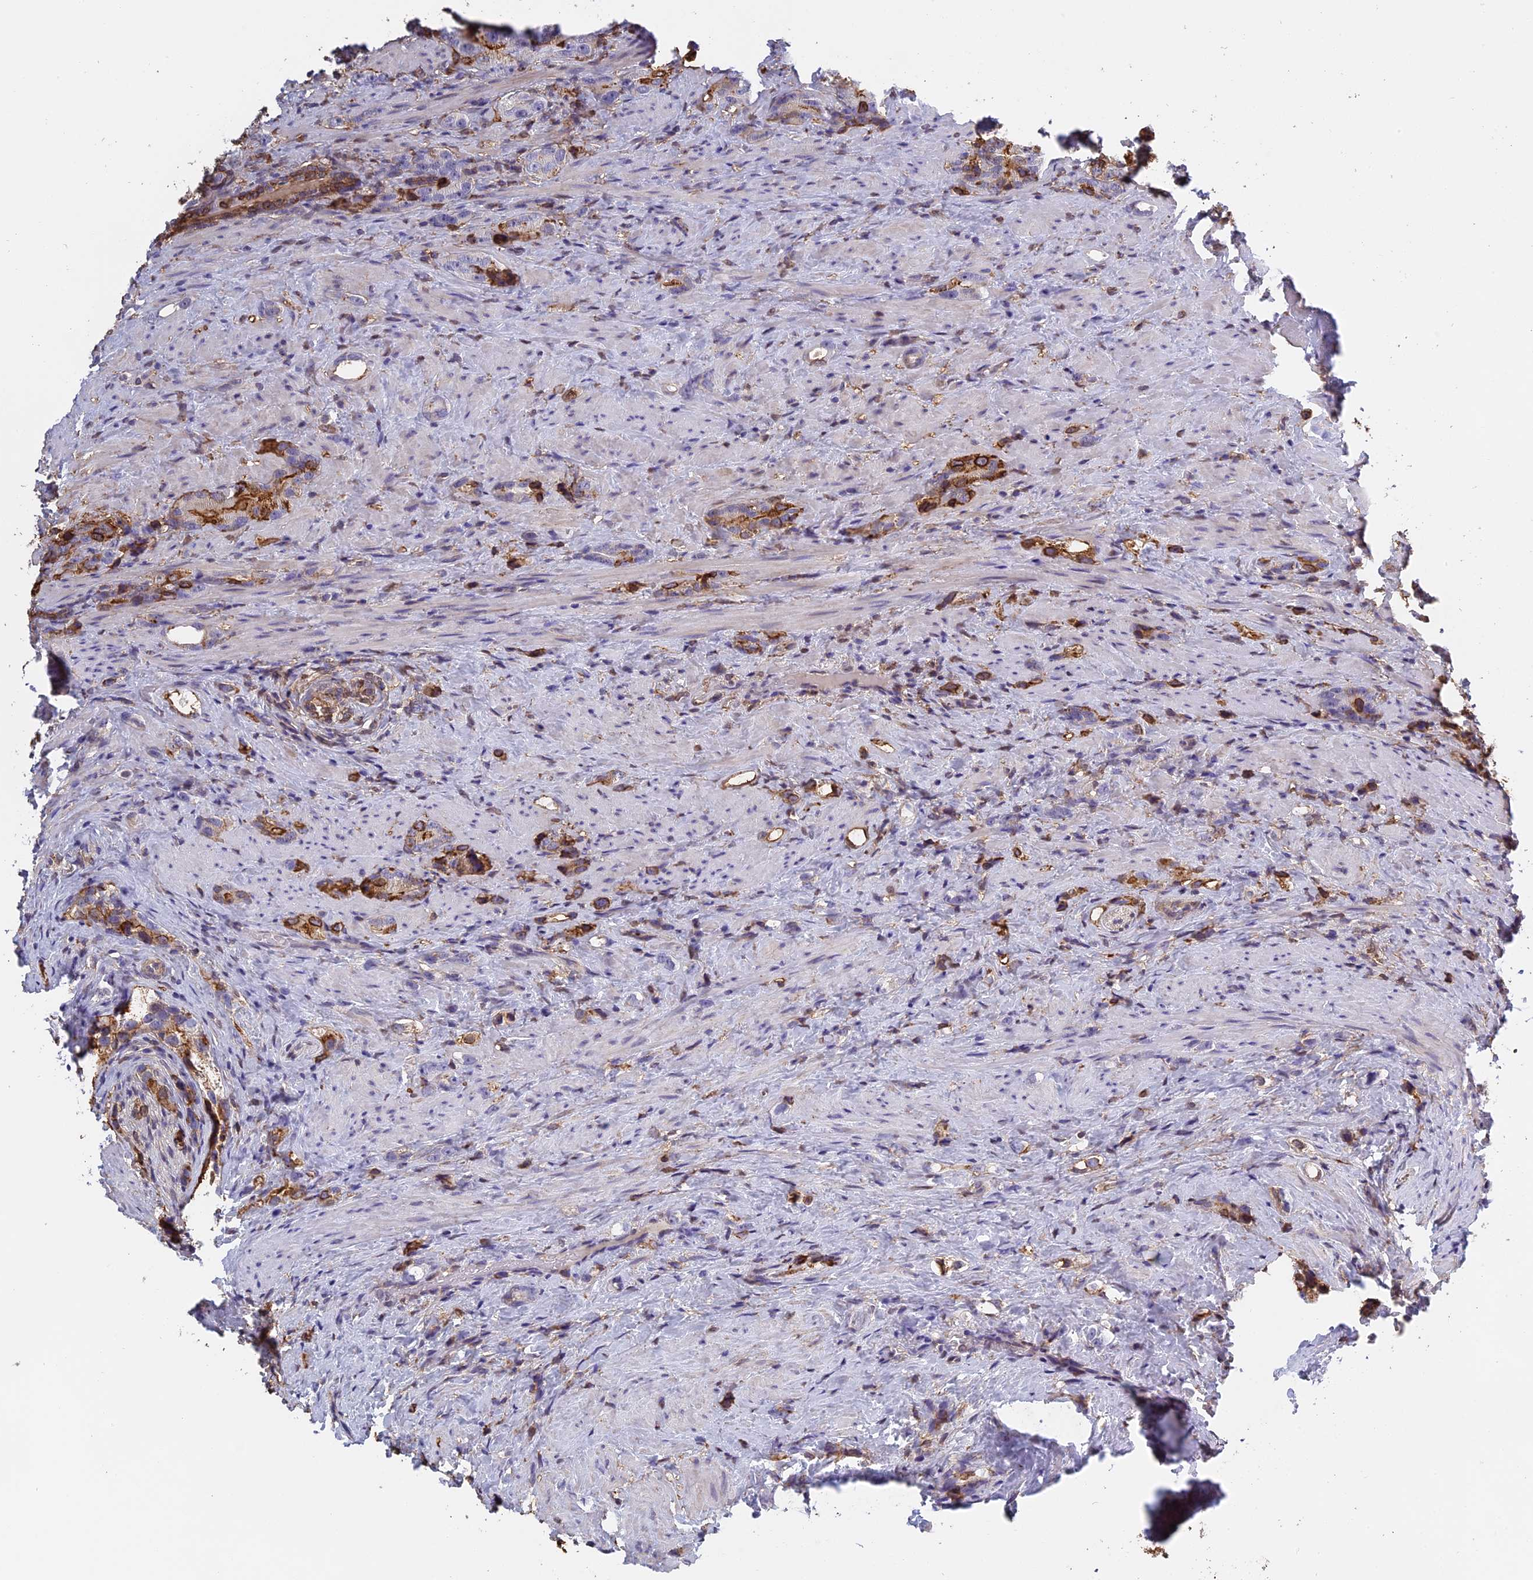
{"staining": {"intensity": "strong", "quantity": "<25%", "location": "cytoplasmic/membranous"}, "tissue": "prostate cancer", "cell_type": "Tumor cells", "image_type": "cancer", "snomed": [{"axis": "morphology", "description": "Adenocarcinoma, High grade"}, {"axis": "topography", "description": "Prostate"}], "caption": "Prostate cancer stained for a protein (brown) displays strong cytoplasmic/membranous positive staining in about <25% of tumor cells.", "gene": "TMEM255B", "patient": {"sex": "male", "age": 63}}